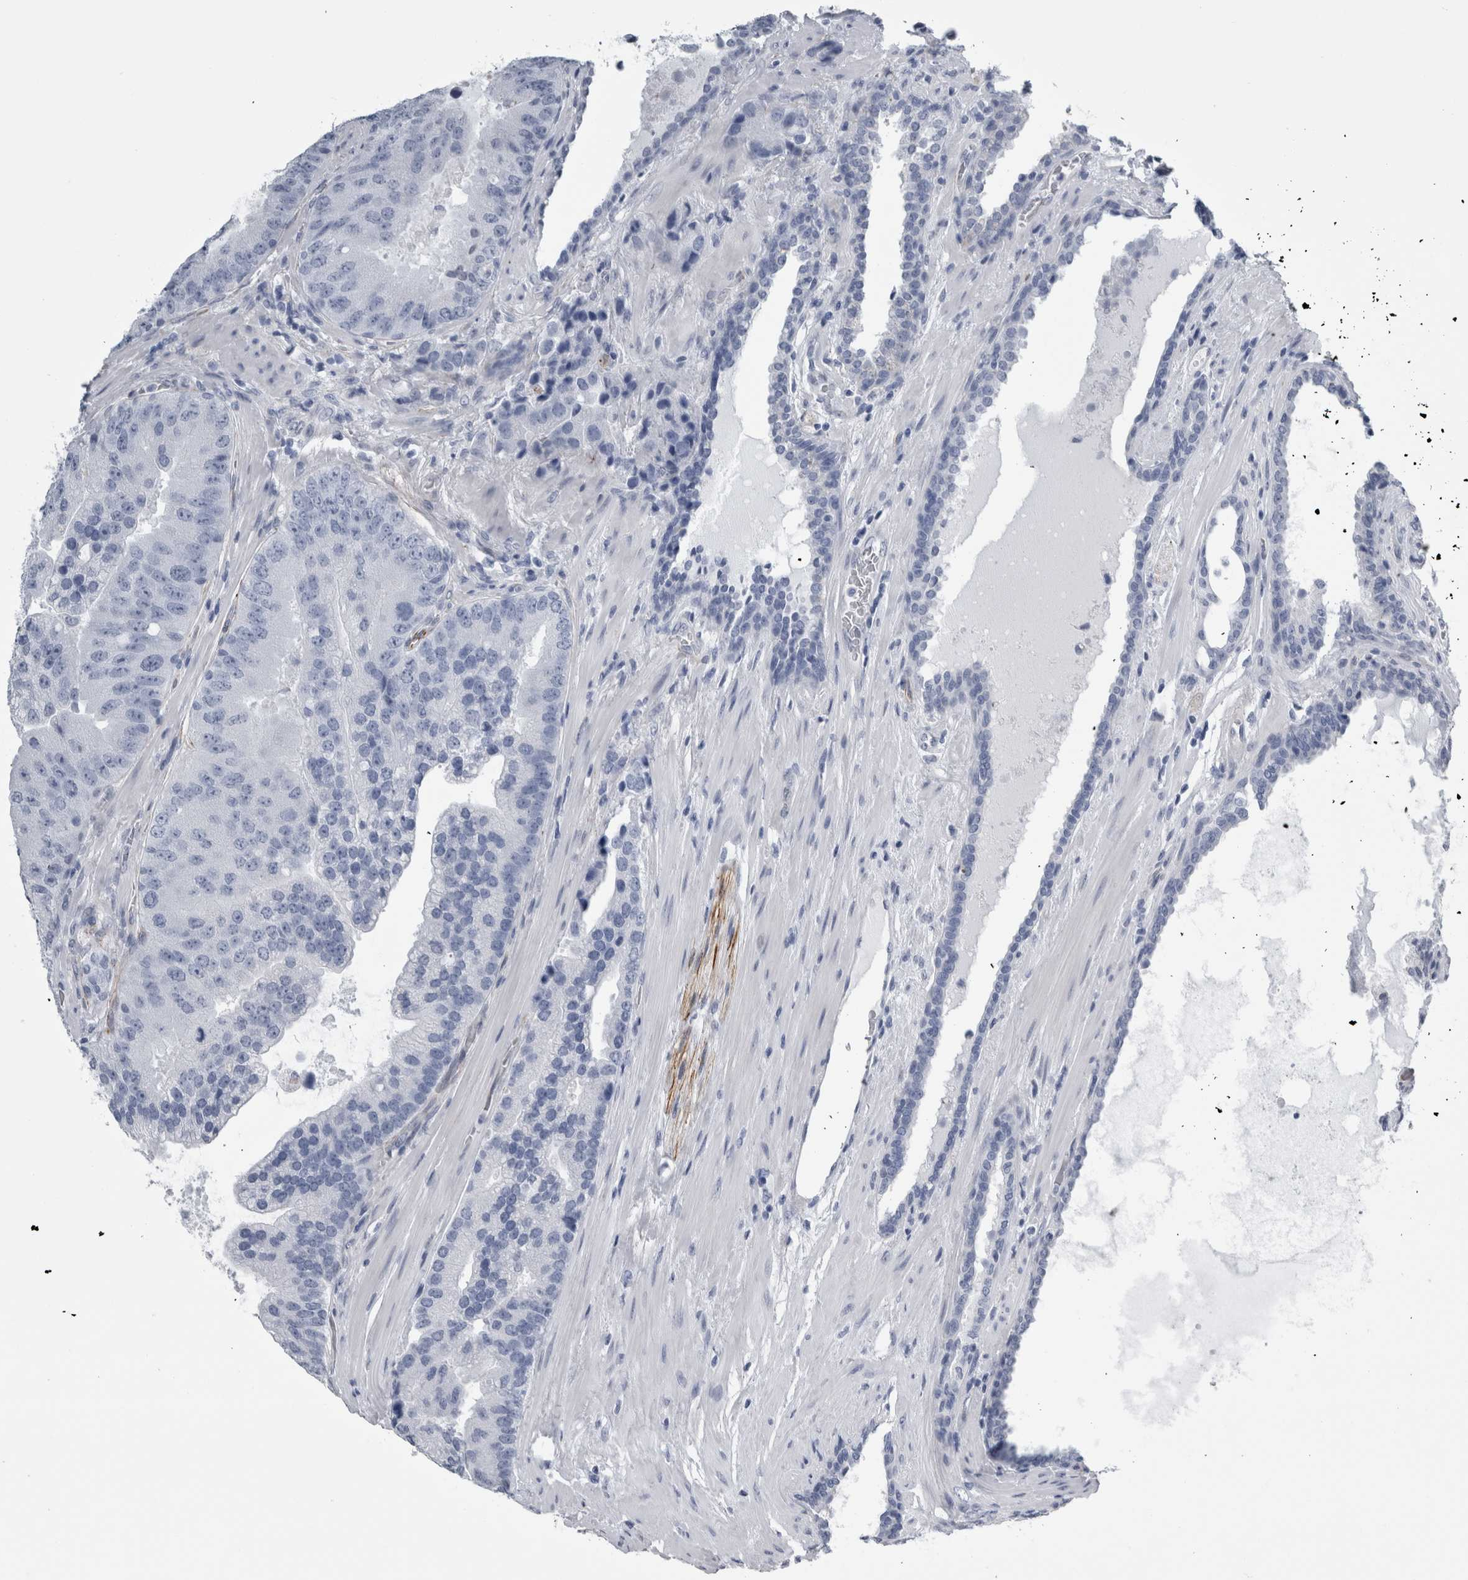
{"staining": {"intensity": "negative", "quantity": "none", "location": "none"}, "tissue": "prostate cancer", "cell_type": "Tumor cells", "image_type": "cancer", "snomed": [{"axis": "morphology", "description": "Adenocarcinoma, High grade"}, {"axis": "topography", "description": "Prostate"}], "caption": "This is an immunohistochemistry image of prostate cancer (high-grade adenocarcinoma). There is no positivity in tumor cells.", "gene": "VWDE", "patient": {"sex": "male", "age": 70}}